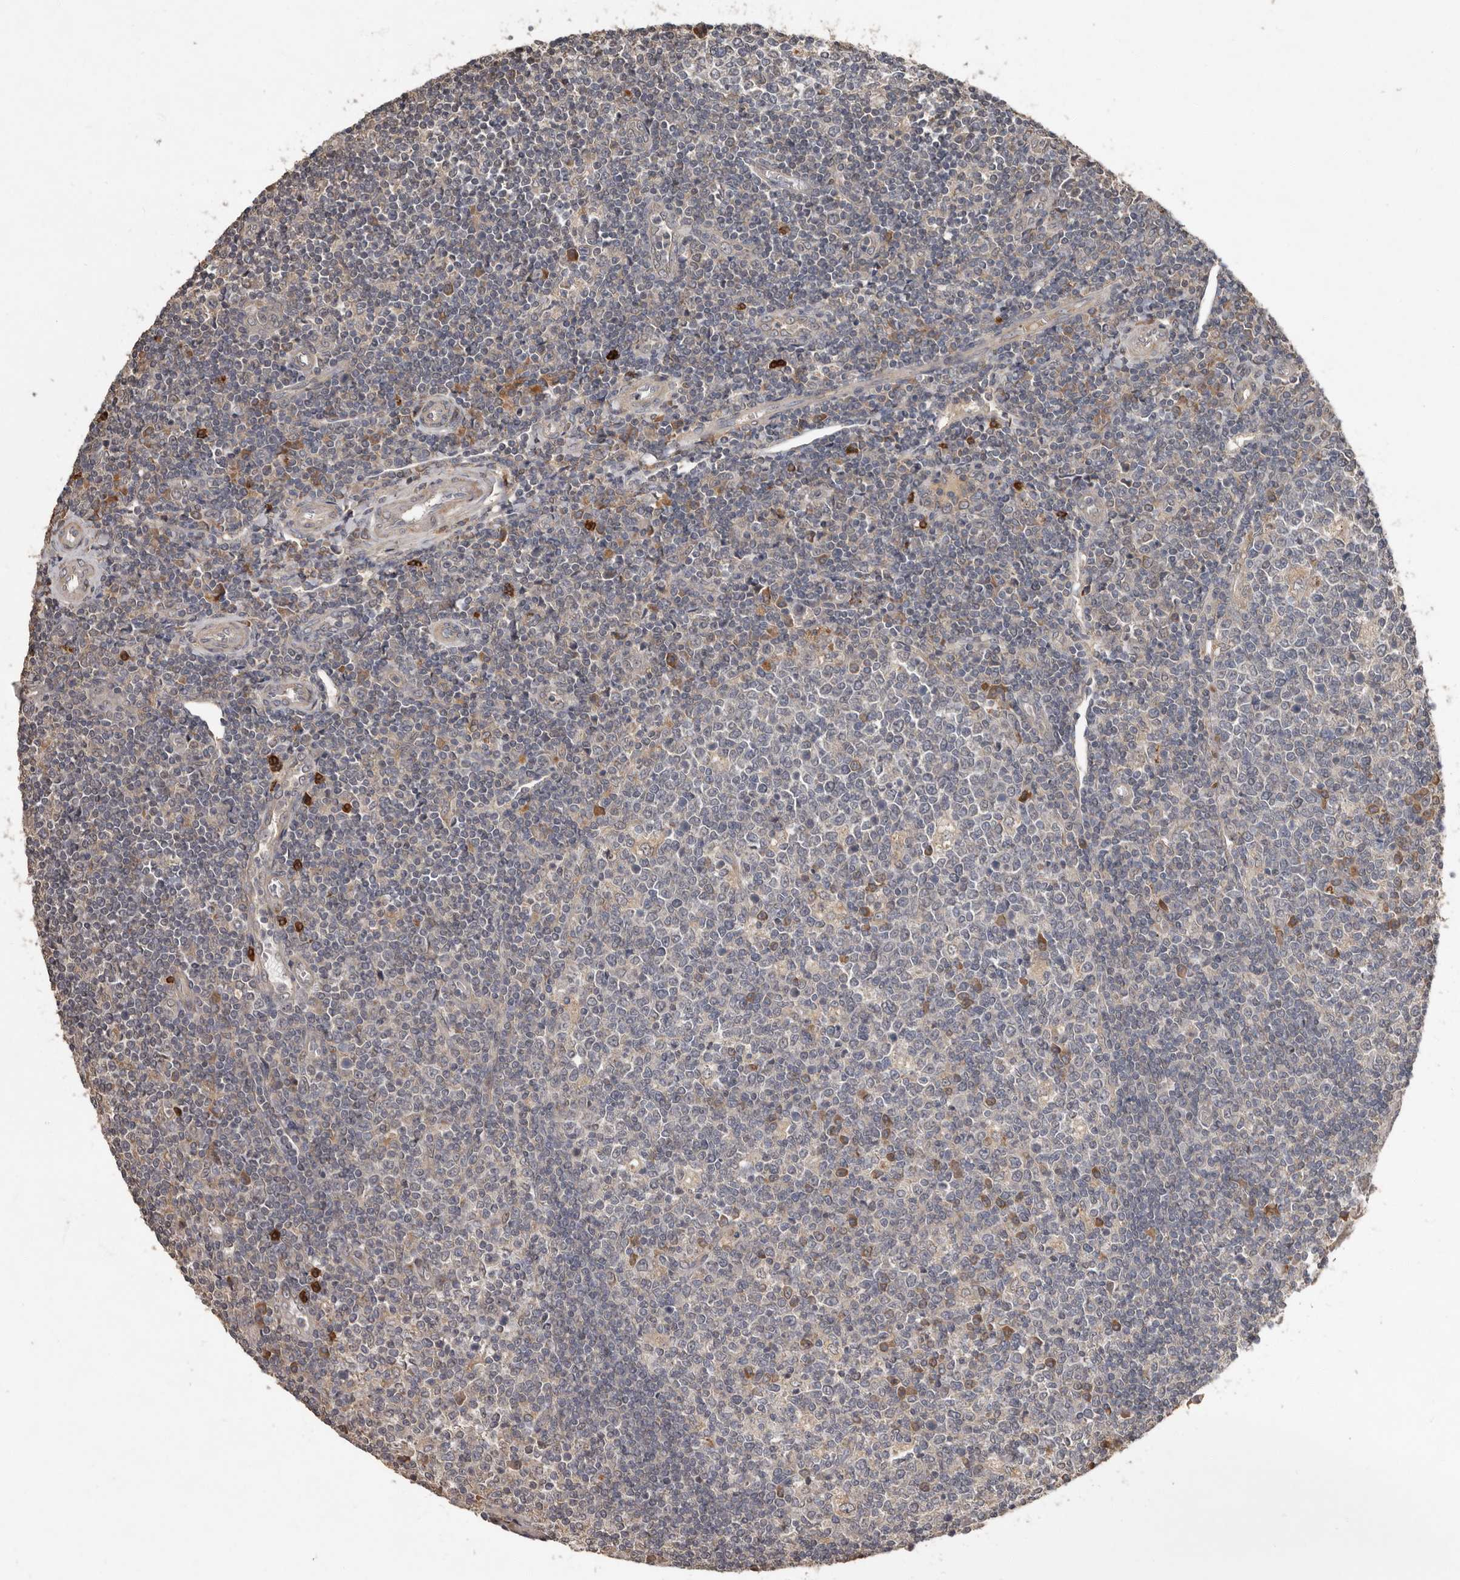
{"staining": {"intensity": "moderate", "quantity": "<25%", "location": "cytoplasmic/membranous"}, "tissue": "tonsil", "cell_type": "Germinal center cells", "image_type": "normal", "snomed": [{"axis": "morphology", "description": "Normal tissue, NOS"}, {"axis": "topography", "description": "Tonsil"}], "caption": "Tonsil stained with IHC demonstrates moderate cytoplasmic/membranous staining in approximately <25% of germinal center cells.", "gene": "KIF26B", "patient": {"sex": "female", "age": 19}}